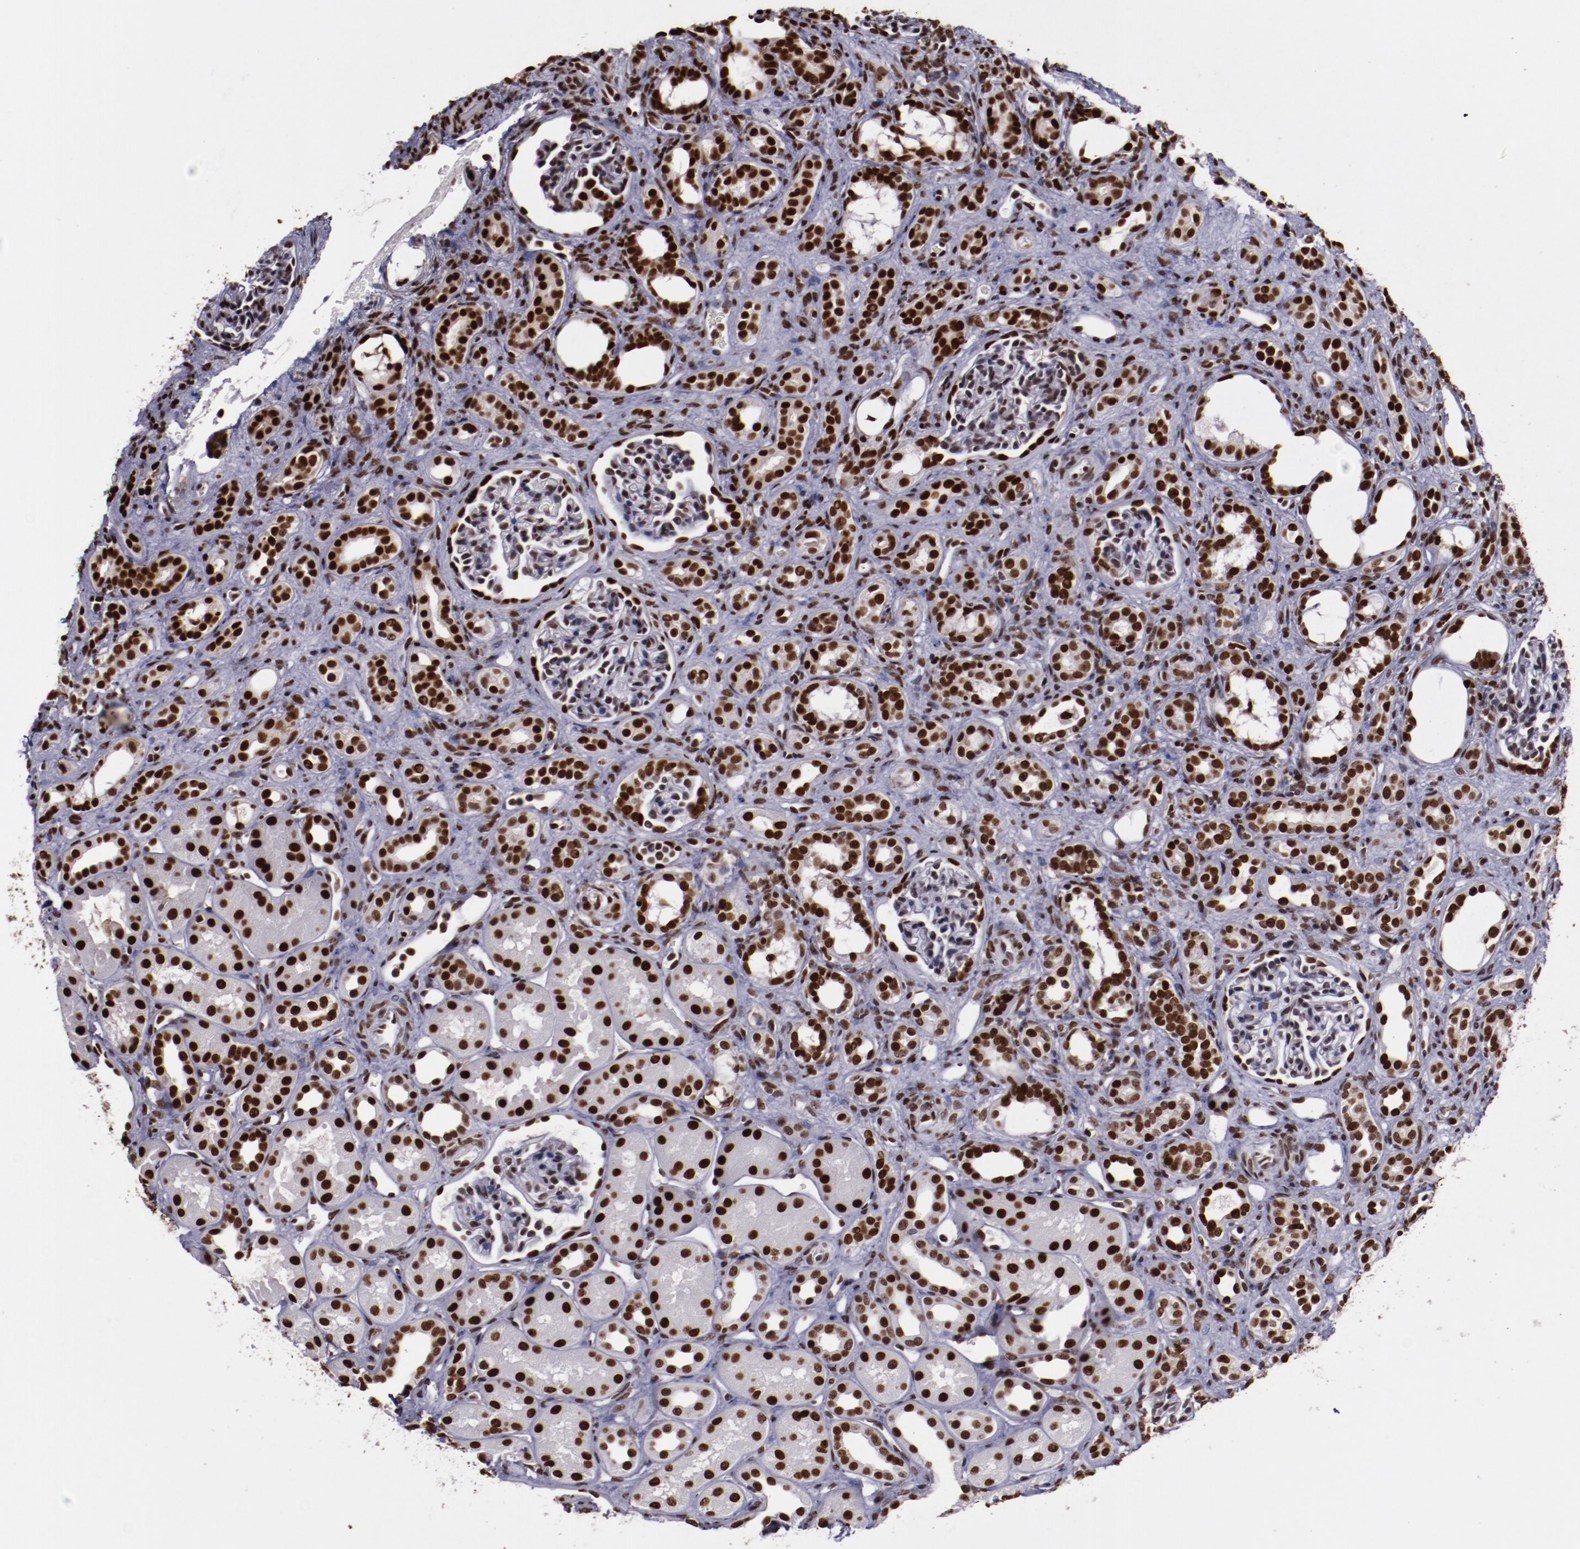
{"staining": {"intensity": "weak", "quantity": "25%-75%", "location": "nuclear"}, "tissue": "kidney", "cell_type": "Cells in glomeruli", "image_type": "normal", "snomed": [{"axis": "morphology", "description": "Normal tissue, NOS"}, {"axis": "topography", "description": "Kidney"}], "caption": "Cells in glomeruli display low levels of weak nuclear positivity in approximately 25%-75% of cells in unremarkable kidney. (brown staining indicates protein expression, while blue staining denotes nuclei).", "gene": "APEX1", "patient": {"sex": "male", "age": 7}}